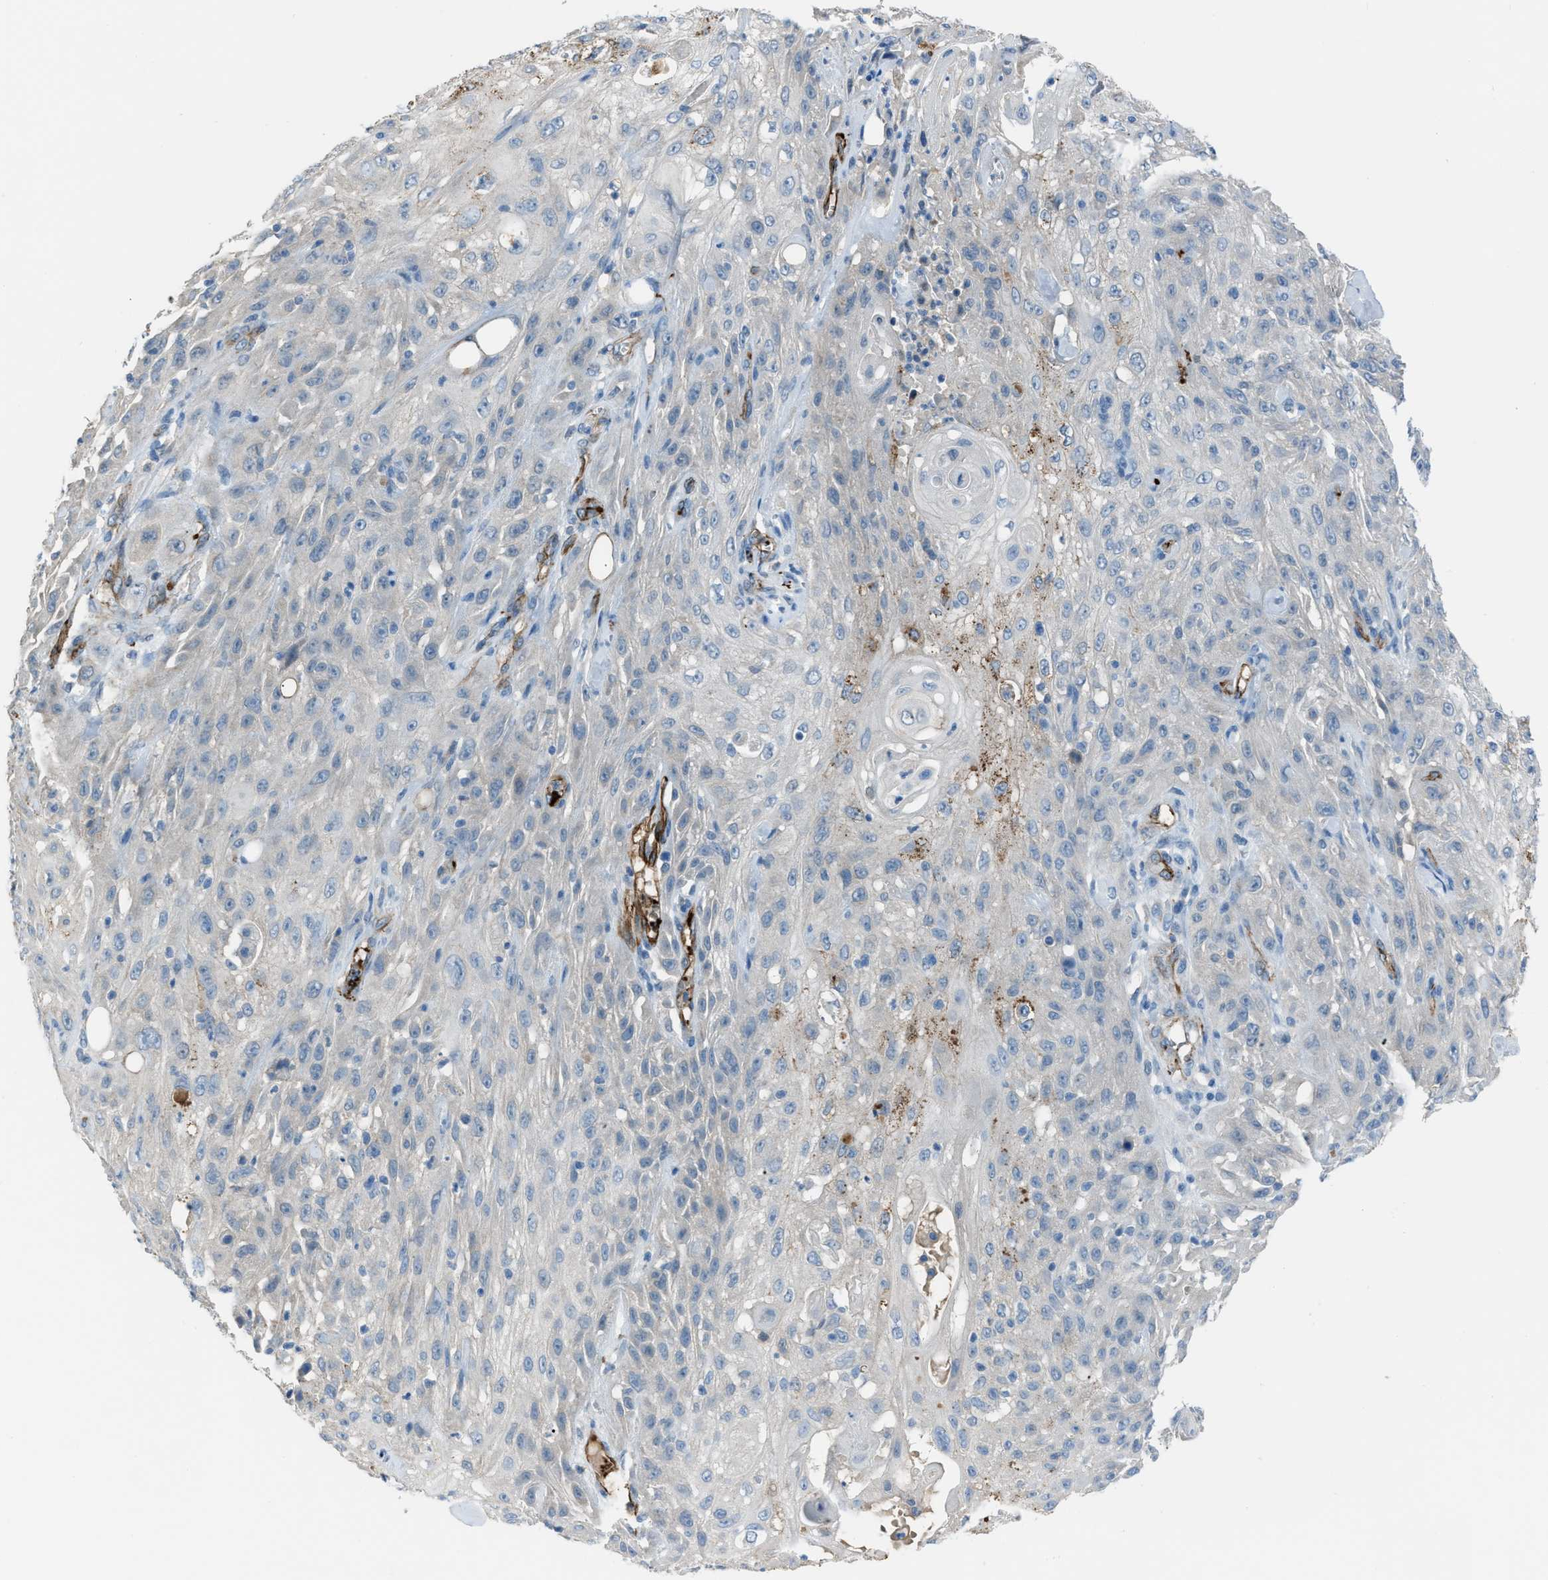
{"staining": {"intensity": "negative", "quantity": "none", "location": "none"}, "tissue": "skin cancer", "cell_type": "Tumor cells", "image_type": "cancer", "snomed": [{"axis": "morphology", "description": "Squamous cell carcinoma, NOS"}, {"axis": "topography", "description": "Skin"}], "caption": "A micrograph of human squamous cell carcinoma (skin) is negative for staining in tumor cells.", "gene": "SLC22A15", "patient": {"sex": "male", "age": 75}}